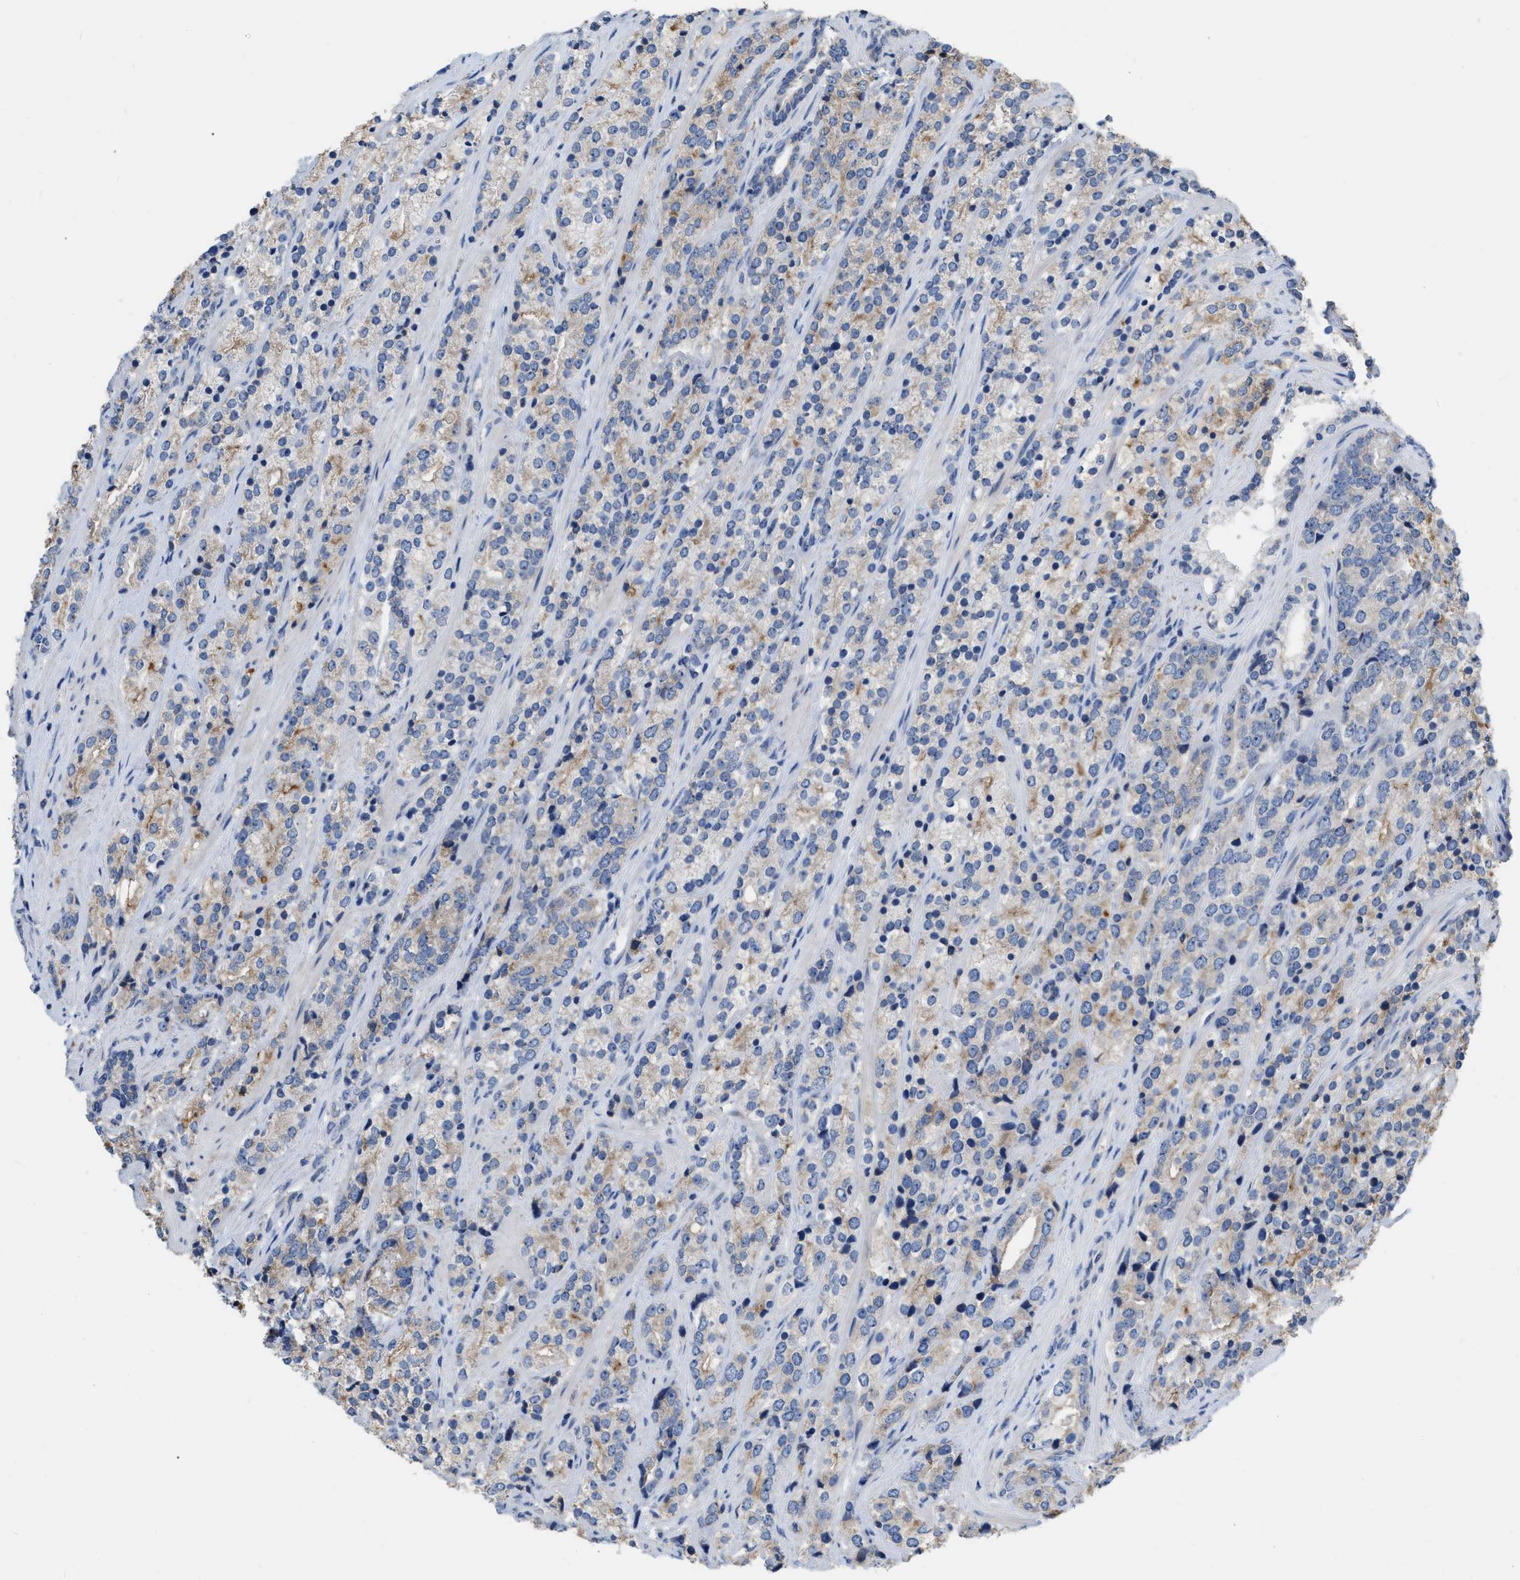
{"staining": {"intensity": "weak", "quantity": "25%-75%", "location": "cytoplasmic/membranous"}, "tissue": "prostate cancer", "cell_type": "Tumor cells", "image_type": "cancer", "snomed": [{"axis": "morphology", "description": "Adenocarcinoma, High grade"}, {"axis": "topography", "description": "Prostate"}], "caption": "A histopathology image of prostate cancer (adenocarcinoma (high-grade)) stained for a protein demonstrates weak cytoplasmic/membranous brown staining in tumor cells.", "gene": "DDX56", "patient": {"sex": "male", "age": 71}}